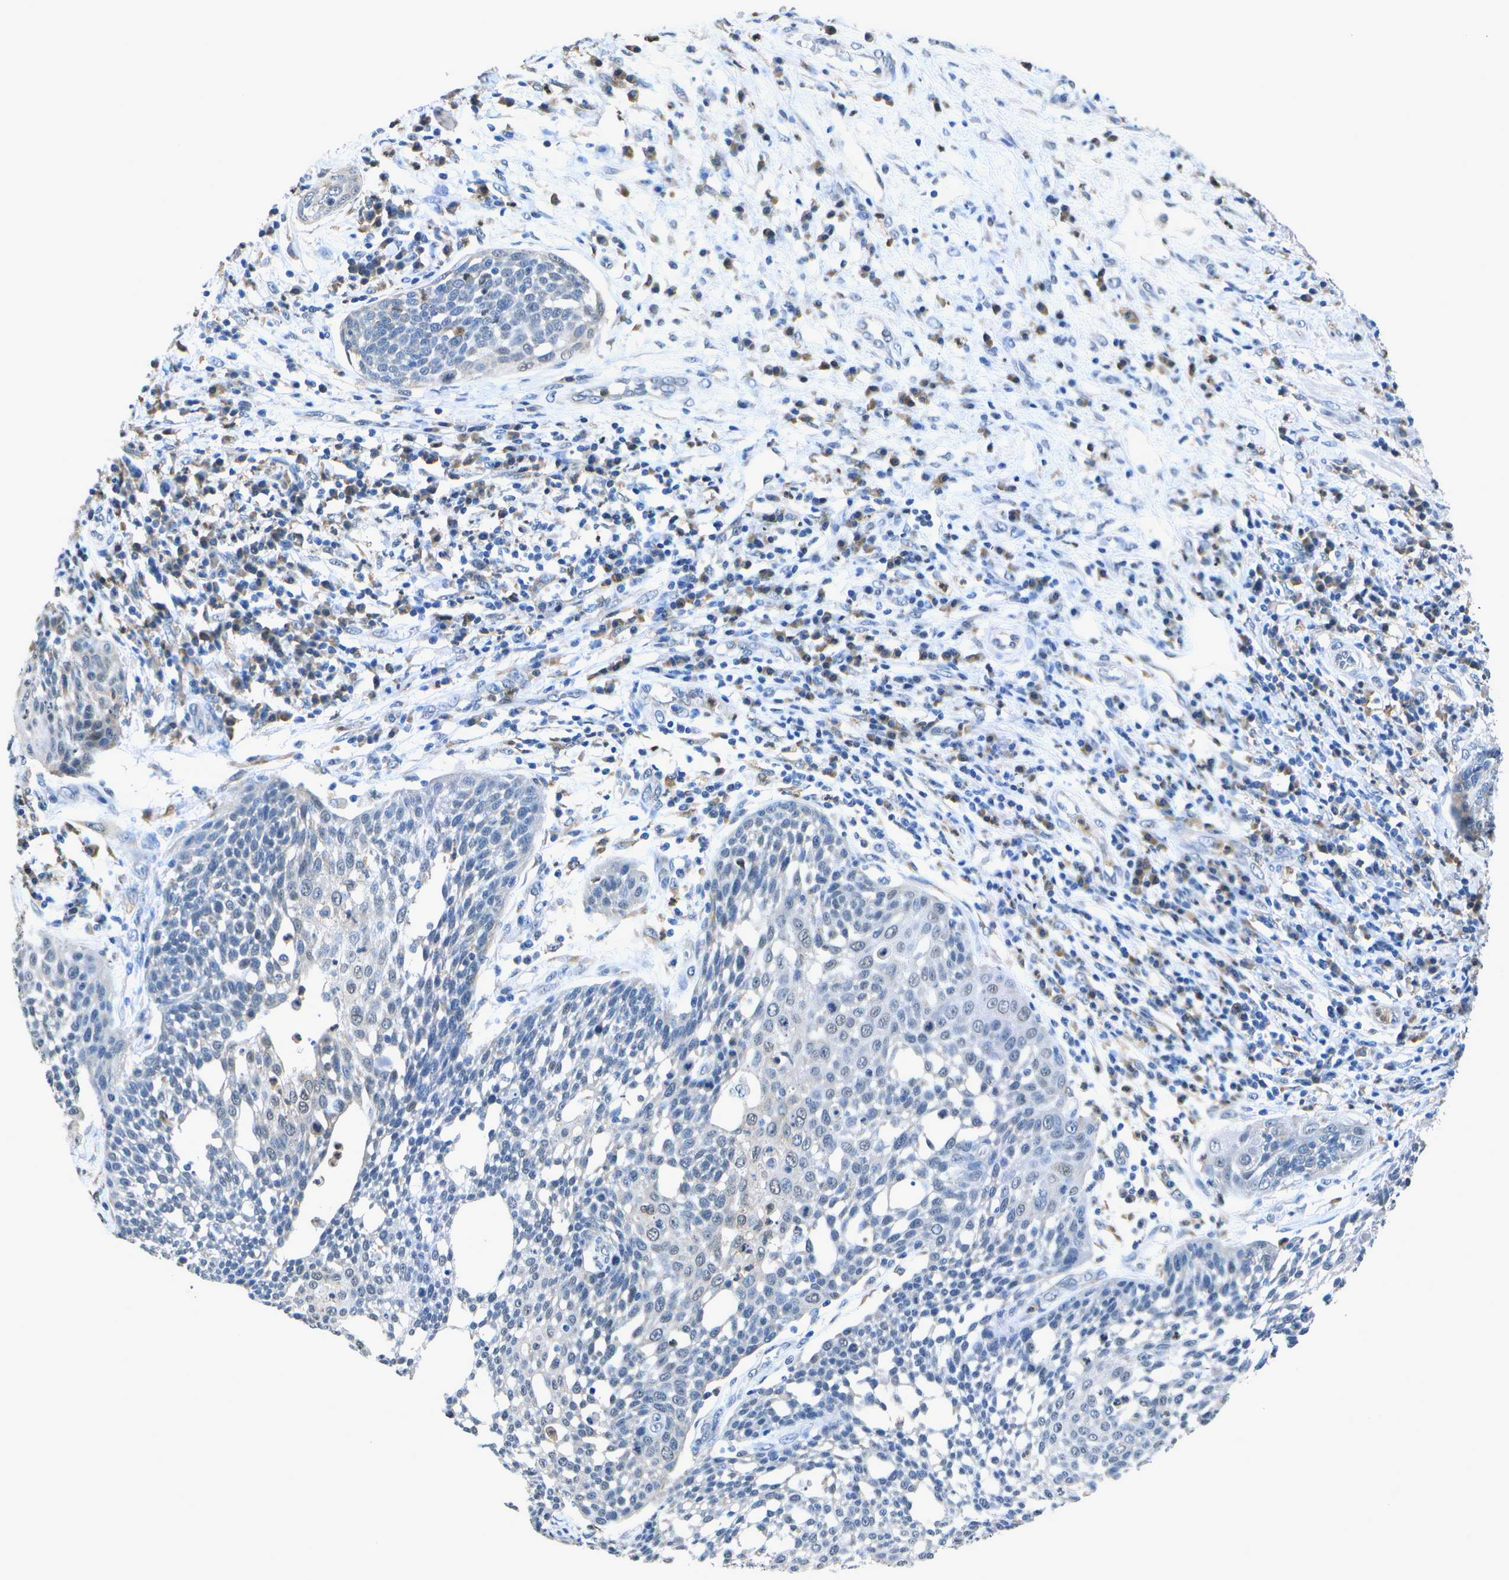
{"staining": {"intensity": "negative", "quantity": "none", "location": "none"}, "tissue": "cervical cancer", "cell_type": "Tumor cells", "image_type": "cancer", "snomed": [{"axis": "morphology", "description": "Squamous cell carcinoma, NOS"}, {"axis": "topography", "description": "Cervix"}], "caption": "Tumor cells show no significant expression in cervical cancer (squamous cell carcinoma). (Stains: DAB immunohistochemistry with hematoxylin counter stain, Microscopy: brightfield microscopy at high magnification).", "gene": "DSE", "patient": {"sex": "female", "age": 34}}